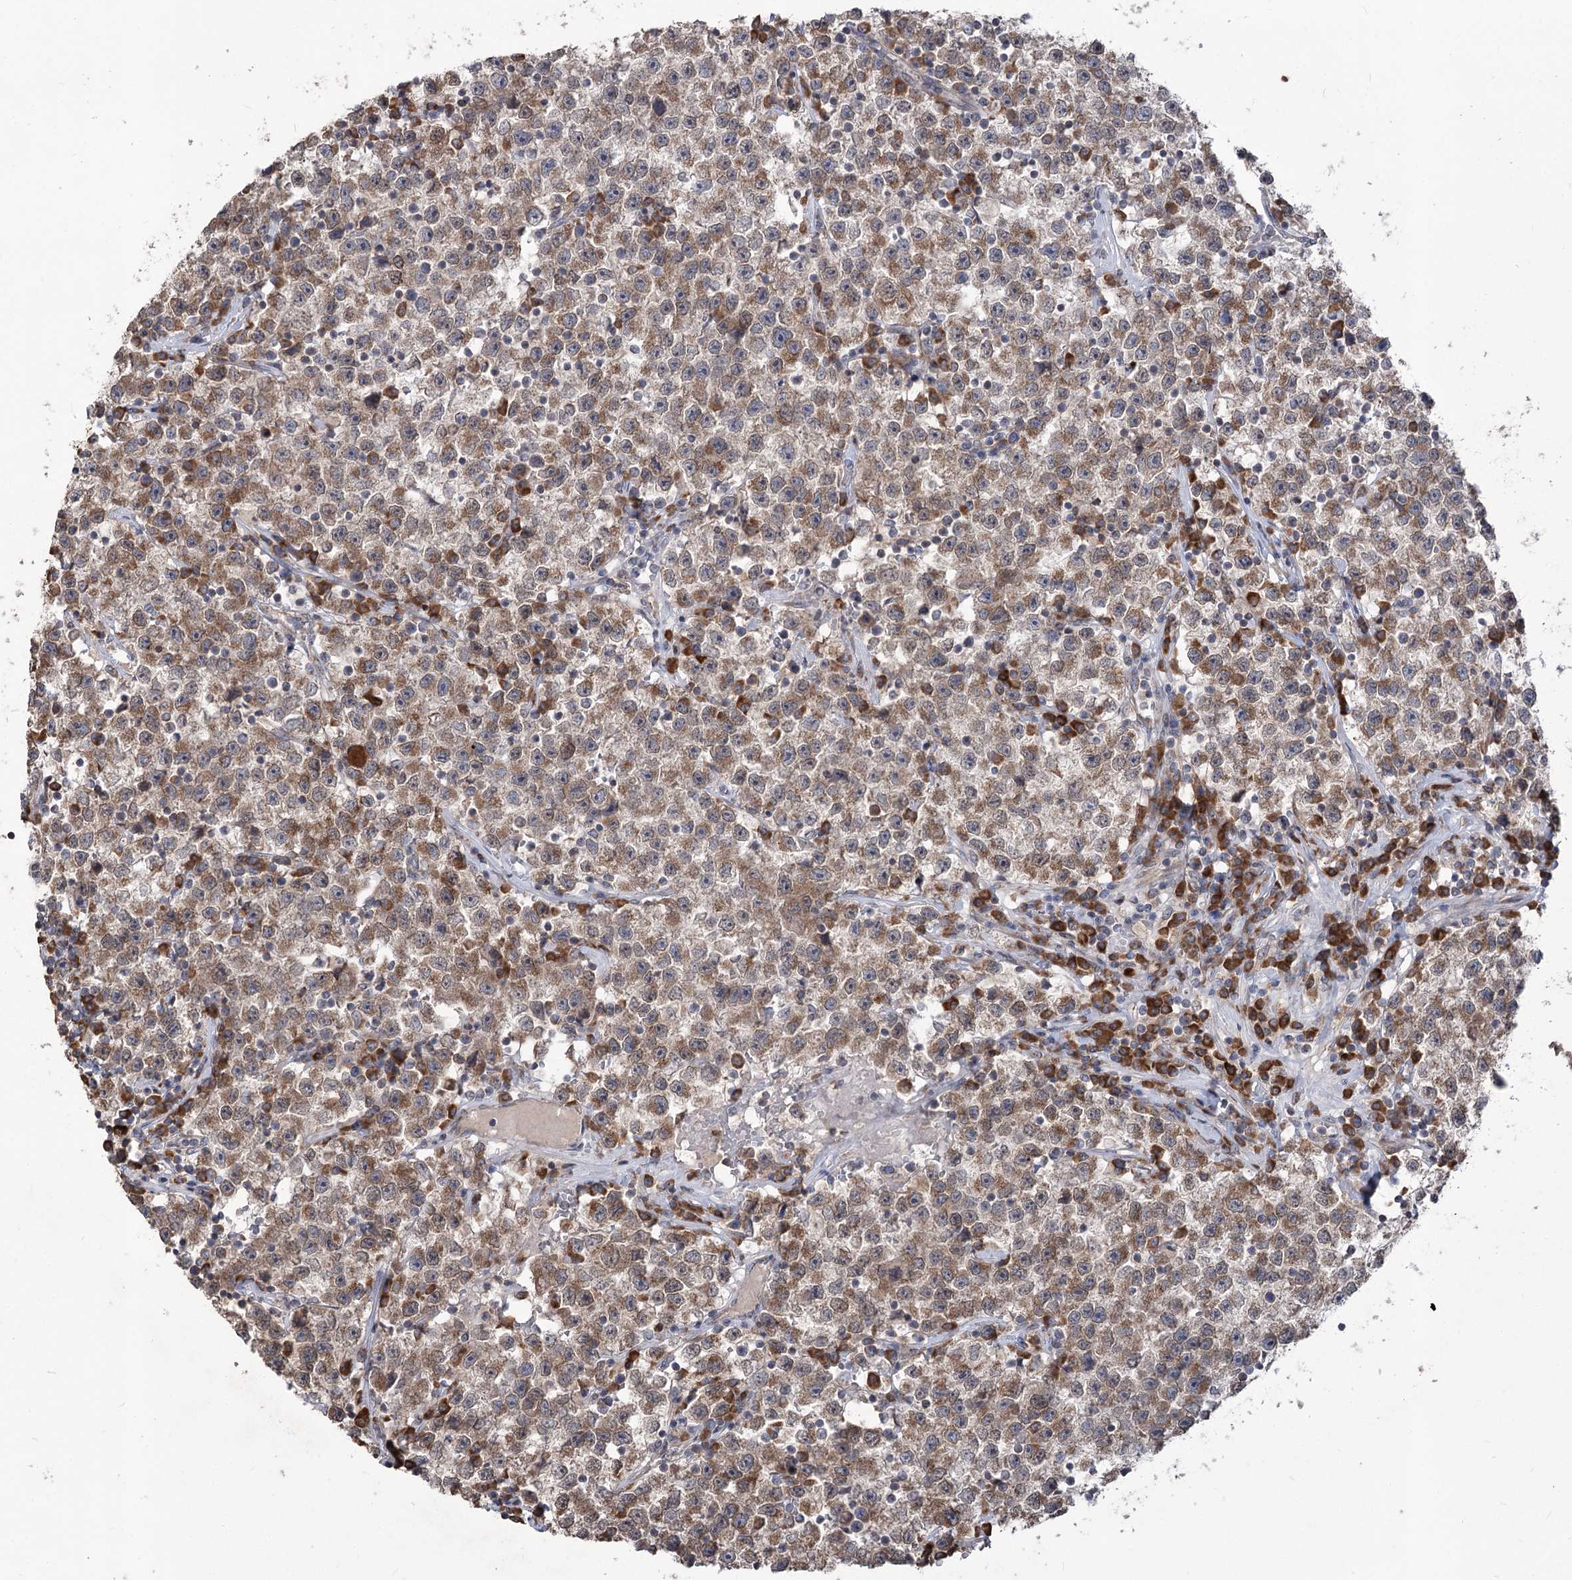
{"staining": {"intensity": "moderate", "quantity": ">75%", "location": "cytoplasmic/membranous"}, "tissue": "testis cancer", "cell_type": "Tumor cells", "image_type": "cancer", "snomed": [{"axis": "morphology", "description": "Seminoma, NOS"}, {"axis": "topography", "description": "Testis"}], "caption": "Immunohistochemical staining of seminoma (testis) demonstrates medium levels of moderate cytoplasmic/membranous protein expression in about >75% of tumor cells. The protein is stained brown, and the nuclei are stained in blue (DAB IHC with brightfield microscopy, high magnification).", "gene": "STT3B", "patient": {"sex": "male", "age": 22}}